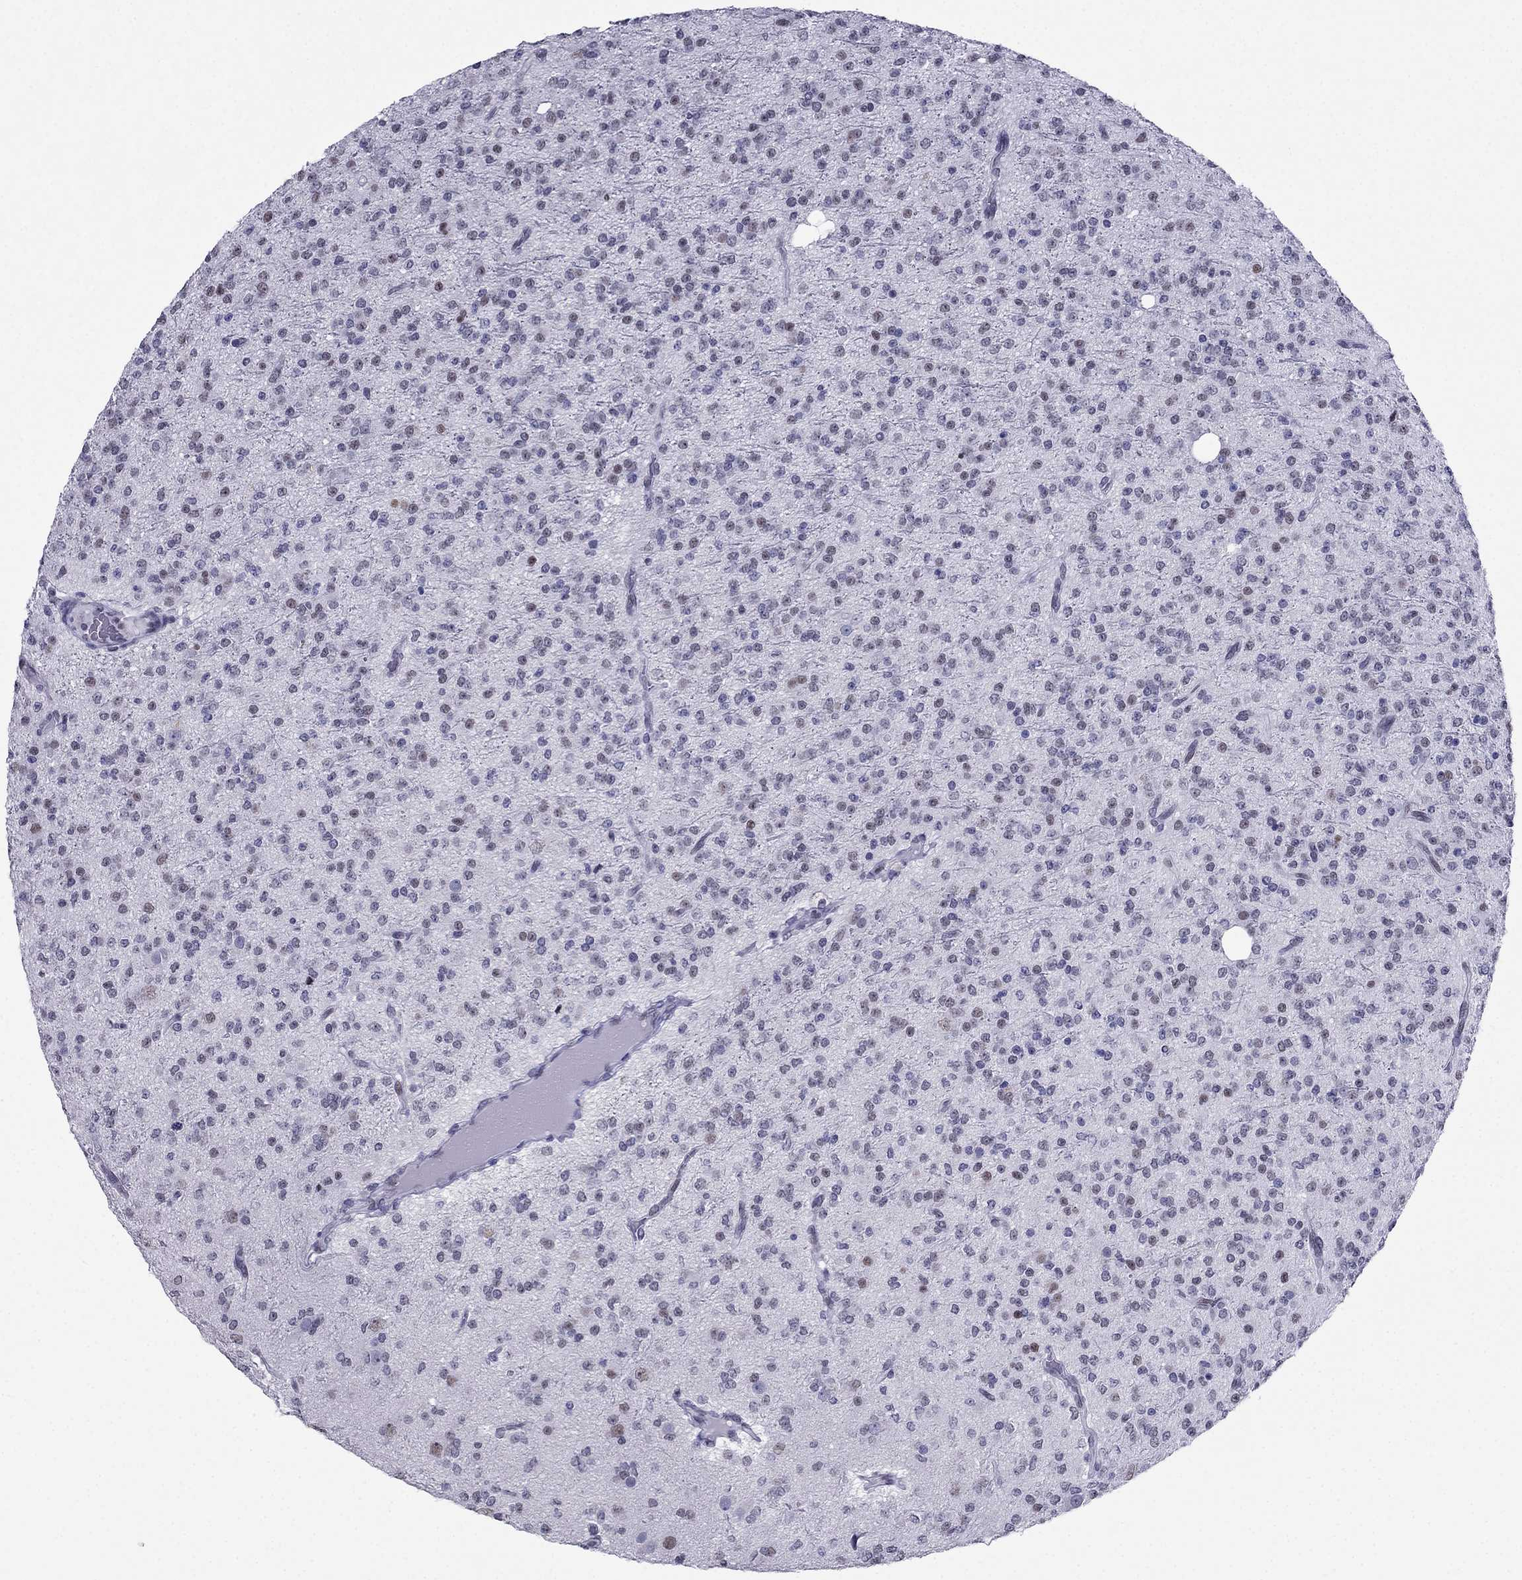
{"staining": {"intensity": "weak", "quantity": "<25%", "location": "nuclear"}, "tissue": "glioma", "cell_type": "Tumor cells", "image_type": "cancer", "snomed": [{"axis": "morphology", "description": "Glioma, malignant, Low grade"}, {"axis": "topography", "description": "Brain"}], "caption": "Tumor cells show no significant expression in malignant low-grade glioma.", "gene": "PPM1G", "patient": {"sex": "male", "age": 27}}